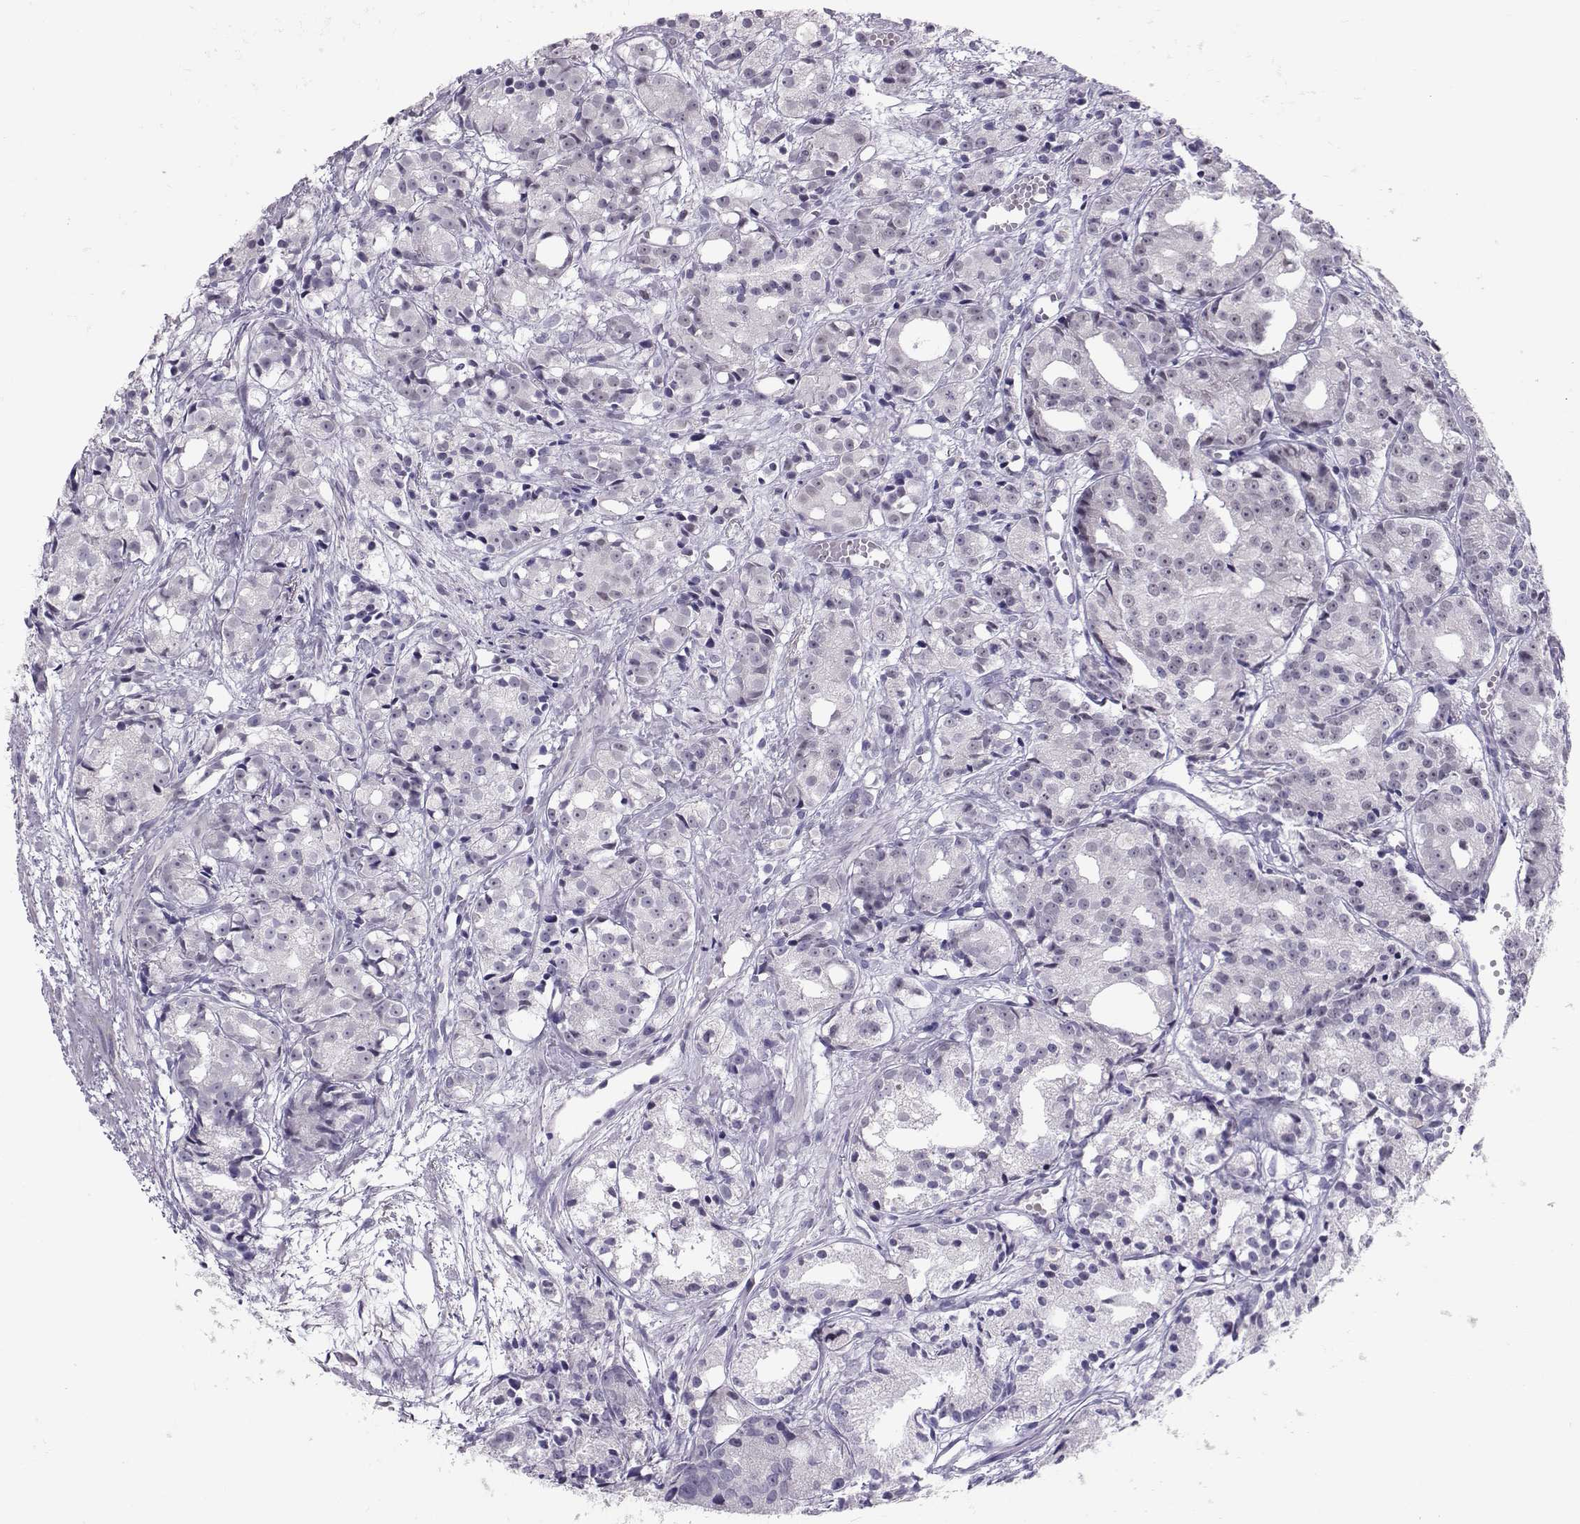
{"staining": {"intensity": "negative", "quantity": "none", "location": "none"}, "tissue": "prostate cancer", "cell_type": "Tumor cells", "image_type": "cancer", "snomed": [{"axis": "morphology", "description": "Adenocarcinoma, Medium grade"}, {"axis": "topography", "description": "Prostate"}], "caption": "Immunohistochemistry micrograph of neoplastic tissue: human medium-grade adenocarcinoma (prostate) stained with DAB demonstrates no significant protein positivity in tumor cells.", "gene": "DNAAF1", "patient": {"sex": "male", "age": 74}}